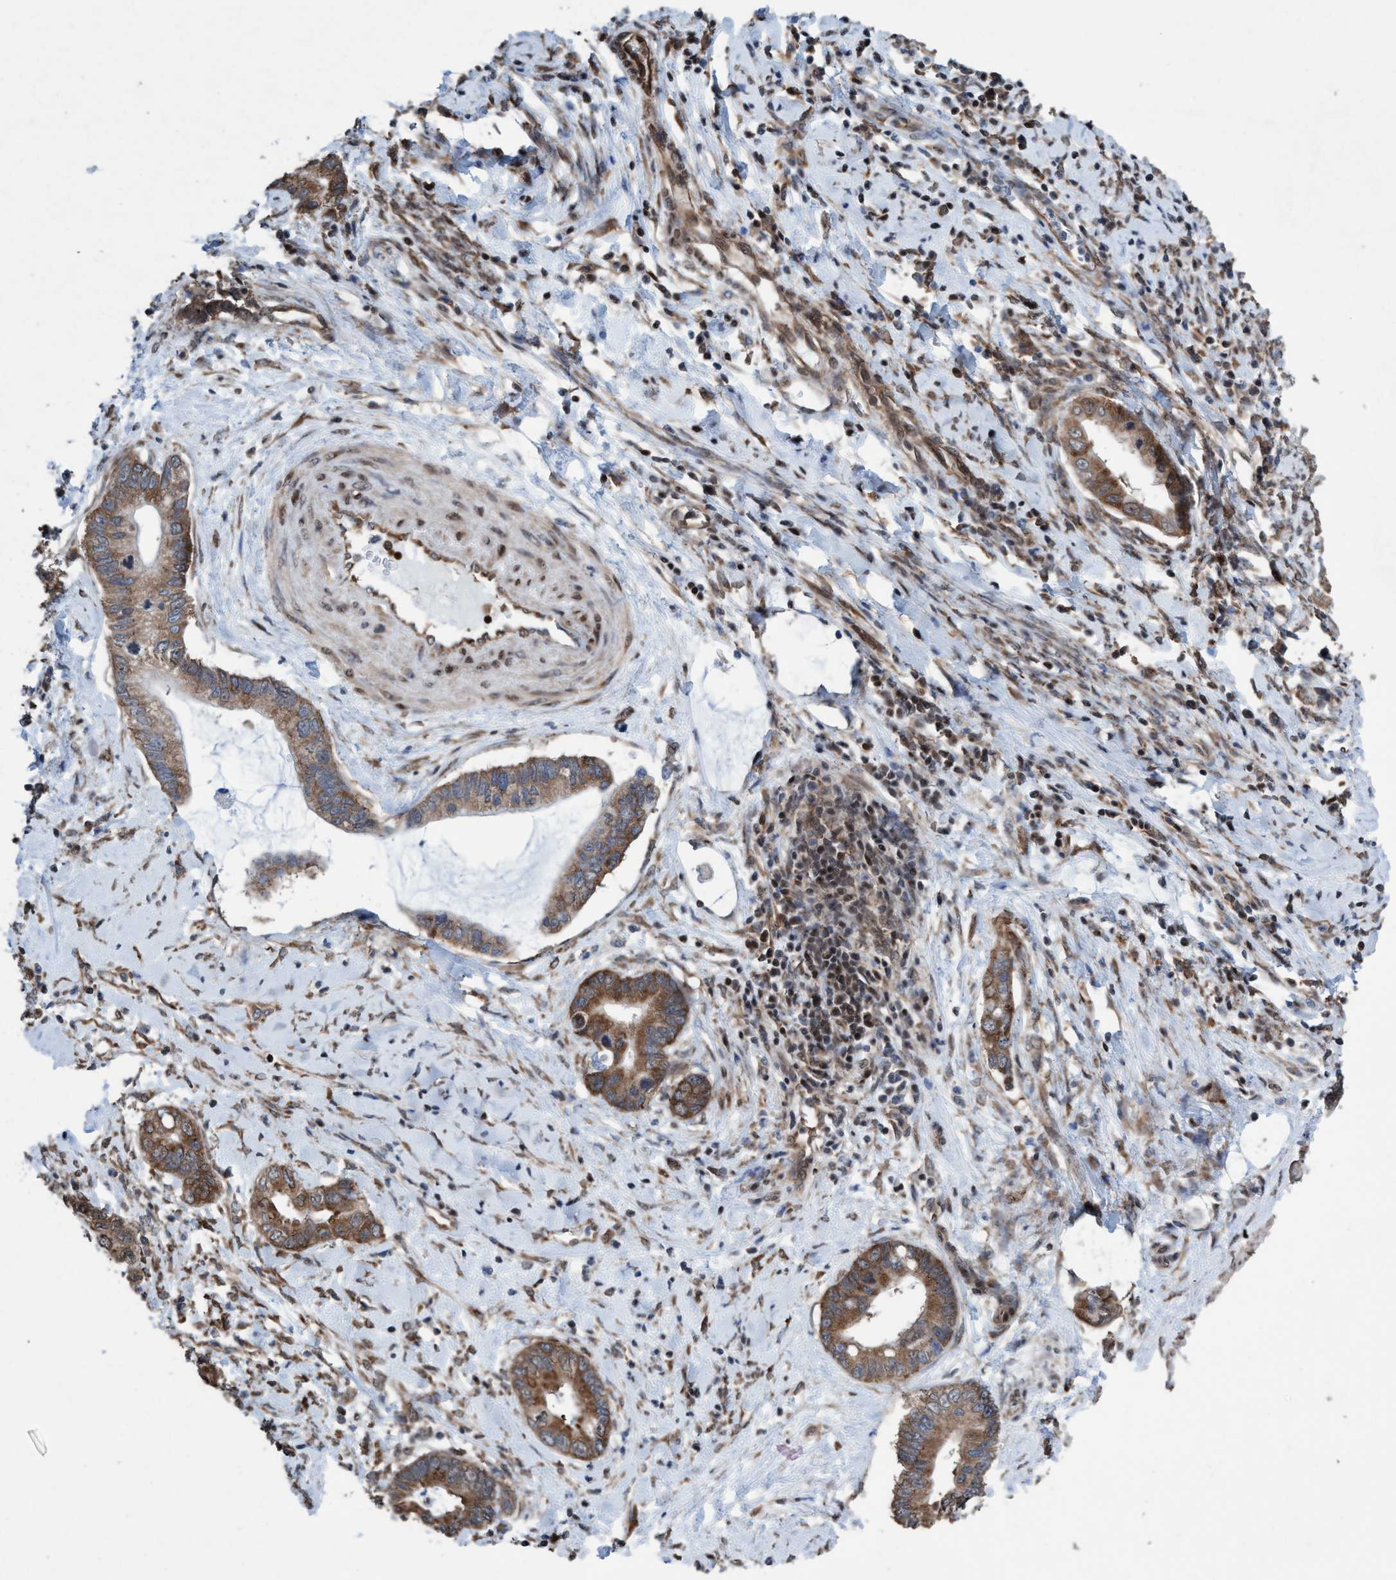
{"staining": {"intensity": "moderate", "quantity": ">75%", "location": "cytoplasmic/membranous"}, "tissue": "cervical cancer", "cell_type": "Tumor cells", "image_type": "cancer", "snomed": [{"axis": "morphology", "description": "Adenocarcinoma, NOS"}, {"axis": "topography", "description": "Cervix"}], "caption": "Immunohistochemistry of human cervical cancer (adenocarcinoma) shows medium levels of moderate cytoplasmic/membranous expression in about >75% of tumor cells. (DAB (3,3'-diaminobenzidine) IHC, brown staining for protein, blue staining for nuclei).", "gene": "METAP2", "patient": {"sex": "female", "age": 44}}